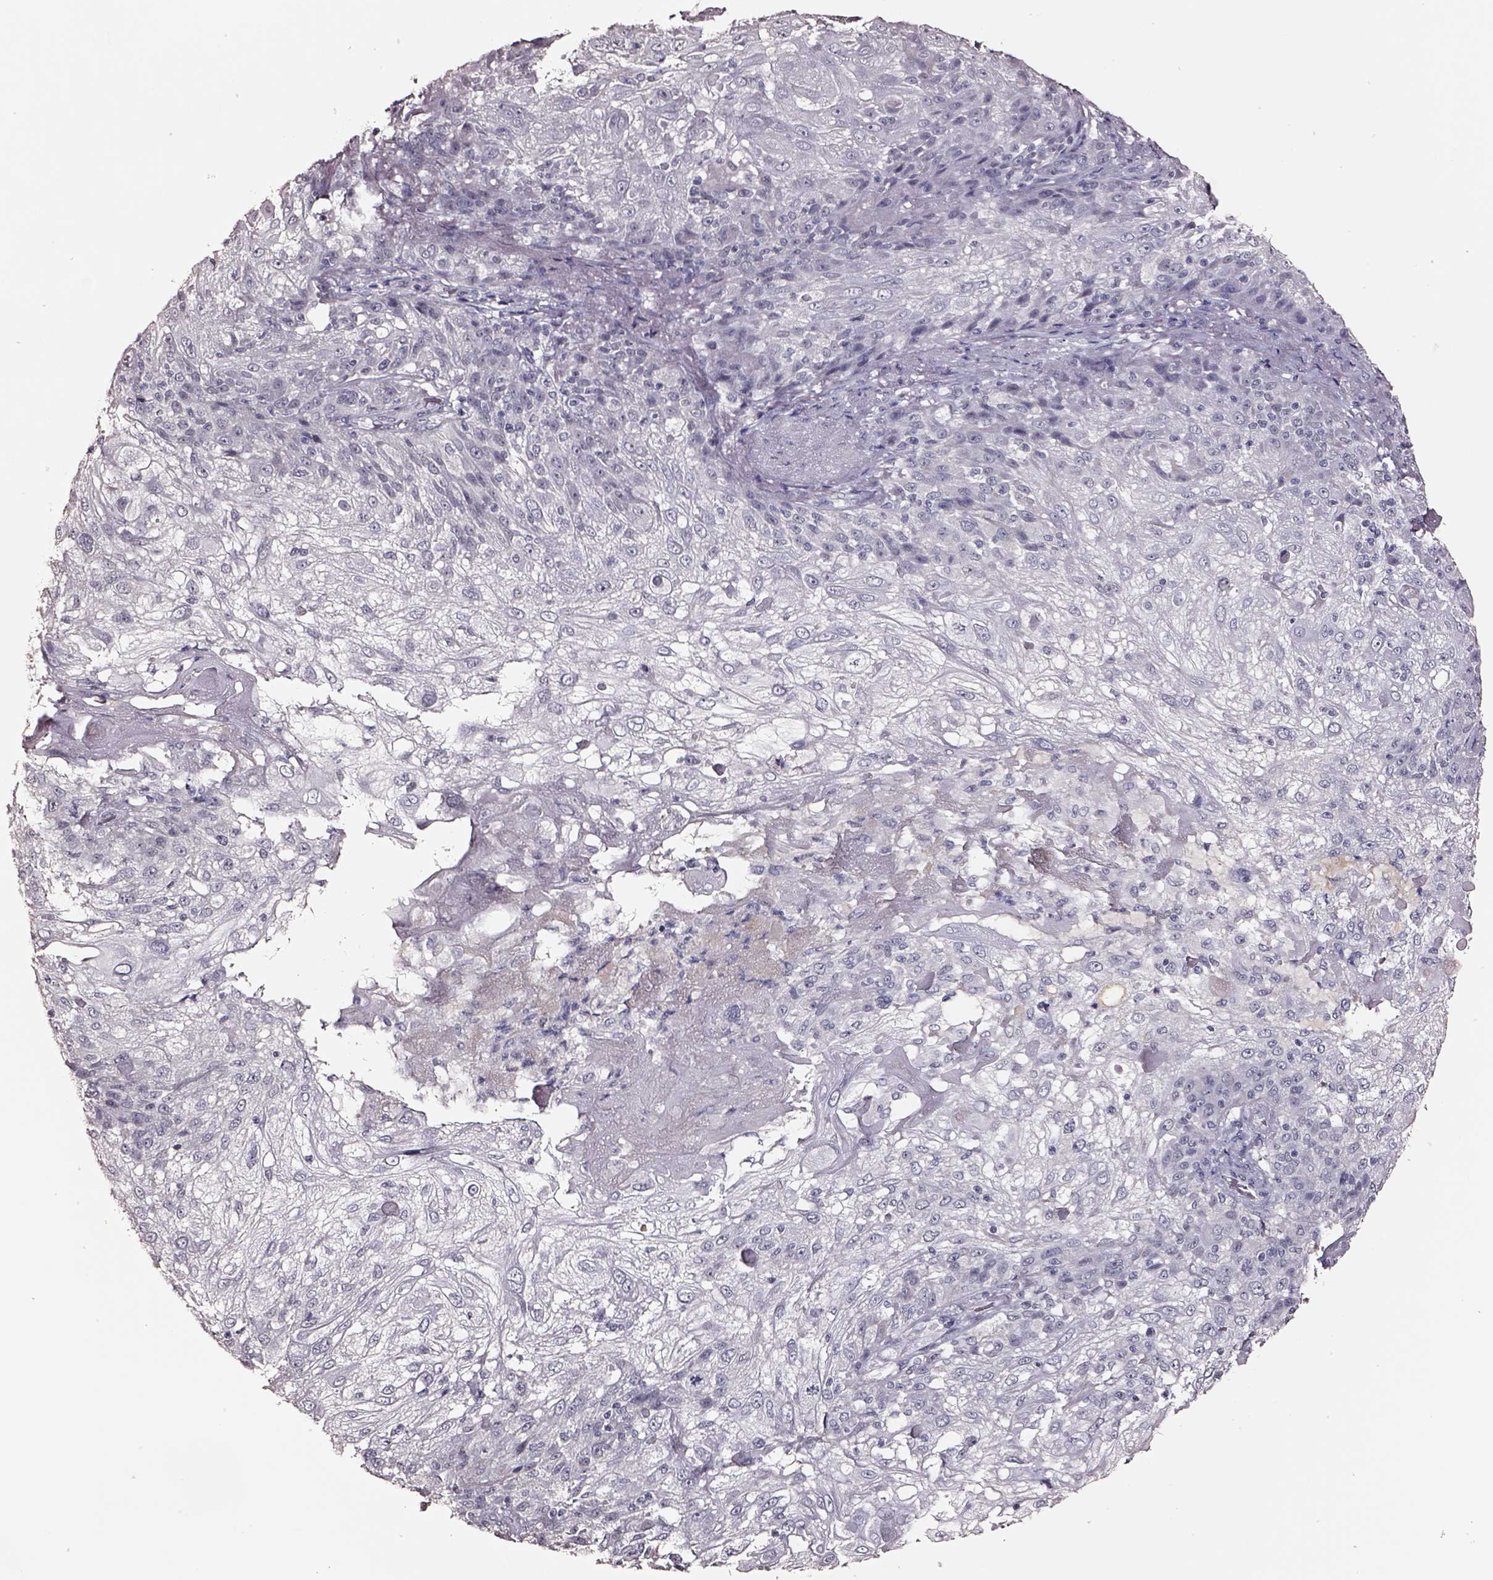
{"staining": {"intensity": "negative", "quantity": "none", "location": "none"}, "tissue": "skin cancer", "cell_type": "Tumor cells", "image_type": "cancer", "snomed": [{"axis": "morphology", "description": "Normal tissue, NOS"}, {"axis": "morphology", "description": "Squamous cell carcinoma, NOS"}, {"axis": "topography", "description": "Skin"}], "caption": "High magnification brightfield microscopy of skin cancer (squamous cell carcinoma) stained with DAB (3,3'-diaminobenzidine) (brown) and counterstained with hematoxylin (blue): tumor cells show no significant positivity.", "gene": "SMIM17", "patient": {"sex": "female", "age": 83}}